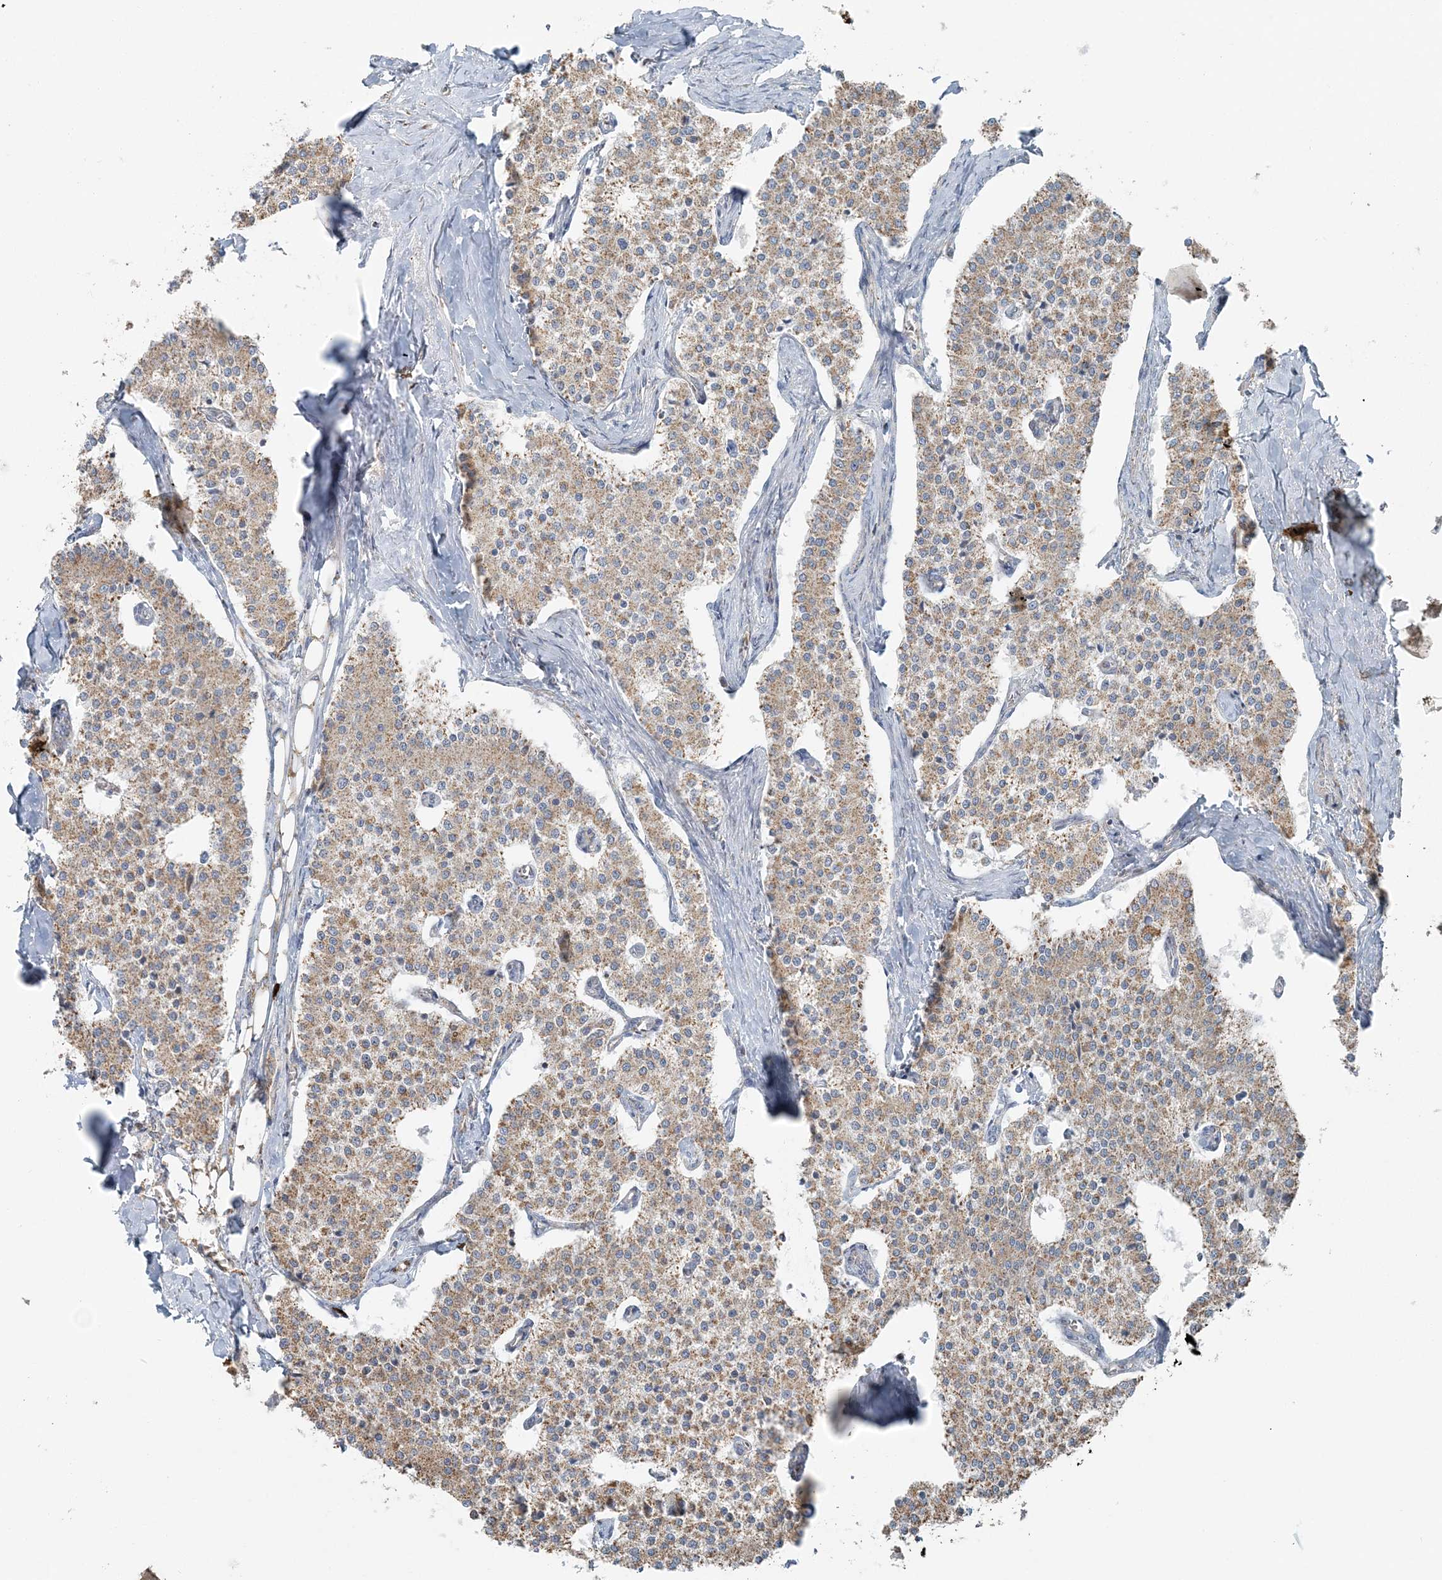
{"staining": {"intensity": "moderate", "quantity": ">75%", "location": "cytoplasmic/membranous"}, "tissue": "carcinoid", "cell_type": "Tumor cells", "image_type": "cancer", "snomed": [{"axis": "morphology", "description": "Carcinoid, malignant, NOS"}, {"axis": "topography", "description": "Colon"}], "caption": "IHC micrograph of neoplastic tissue: carcinoid stained using immunohistochemistry displays medium levels of moderate protein expression localized specifically in the cytoplasmic/membranous of tumor cells, appearing as a cytoplasmic/membranous brown color.", "gene": "SLC22A16", "patient": {"sex": "female", "age": 52}}